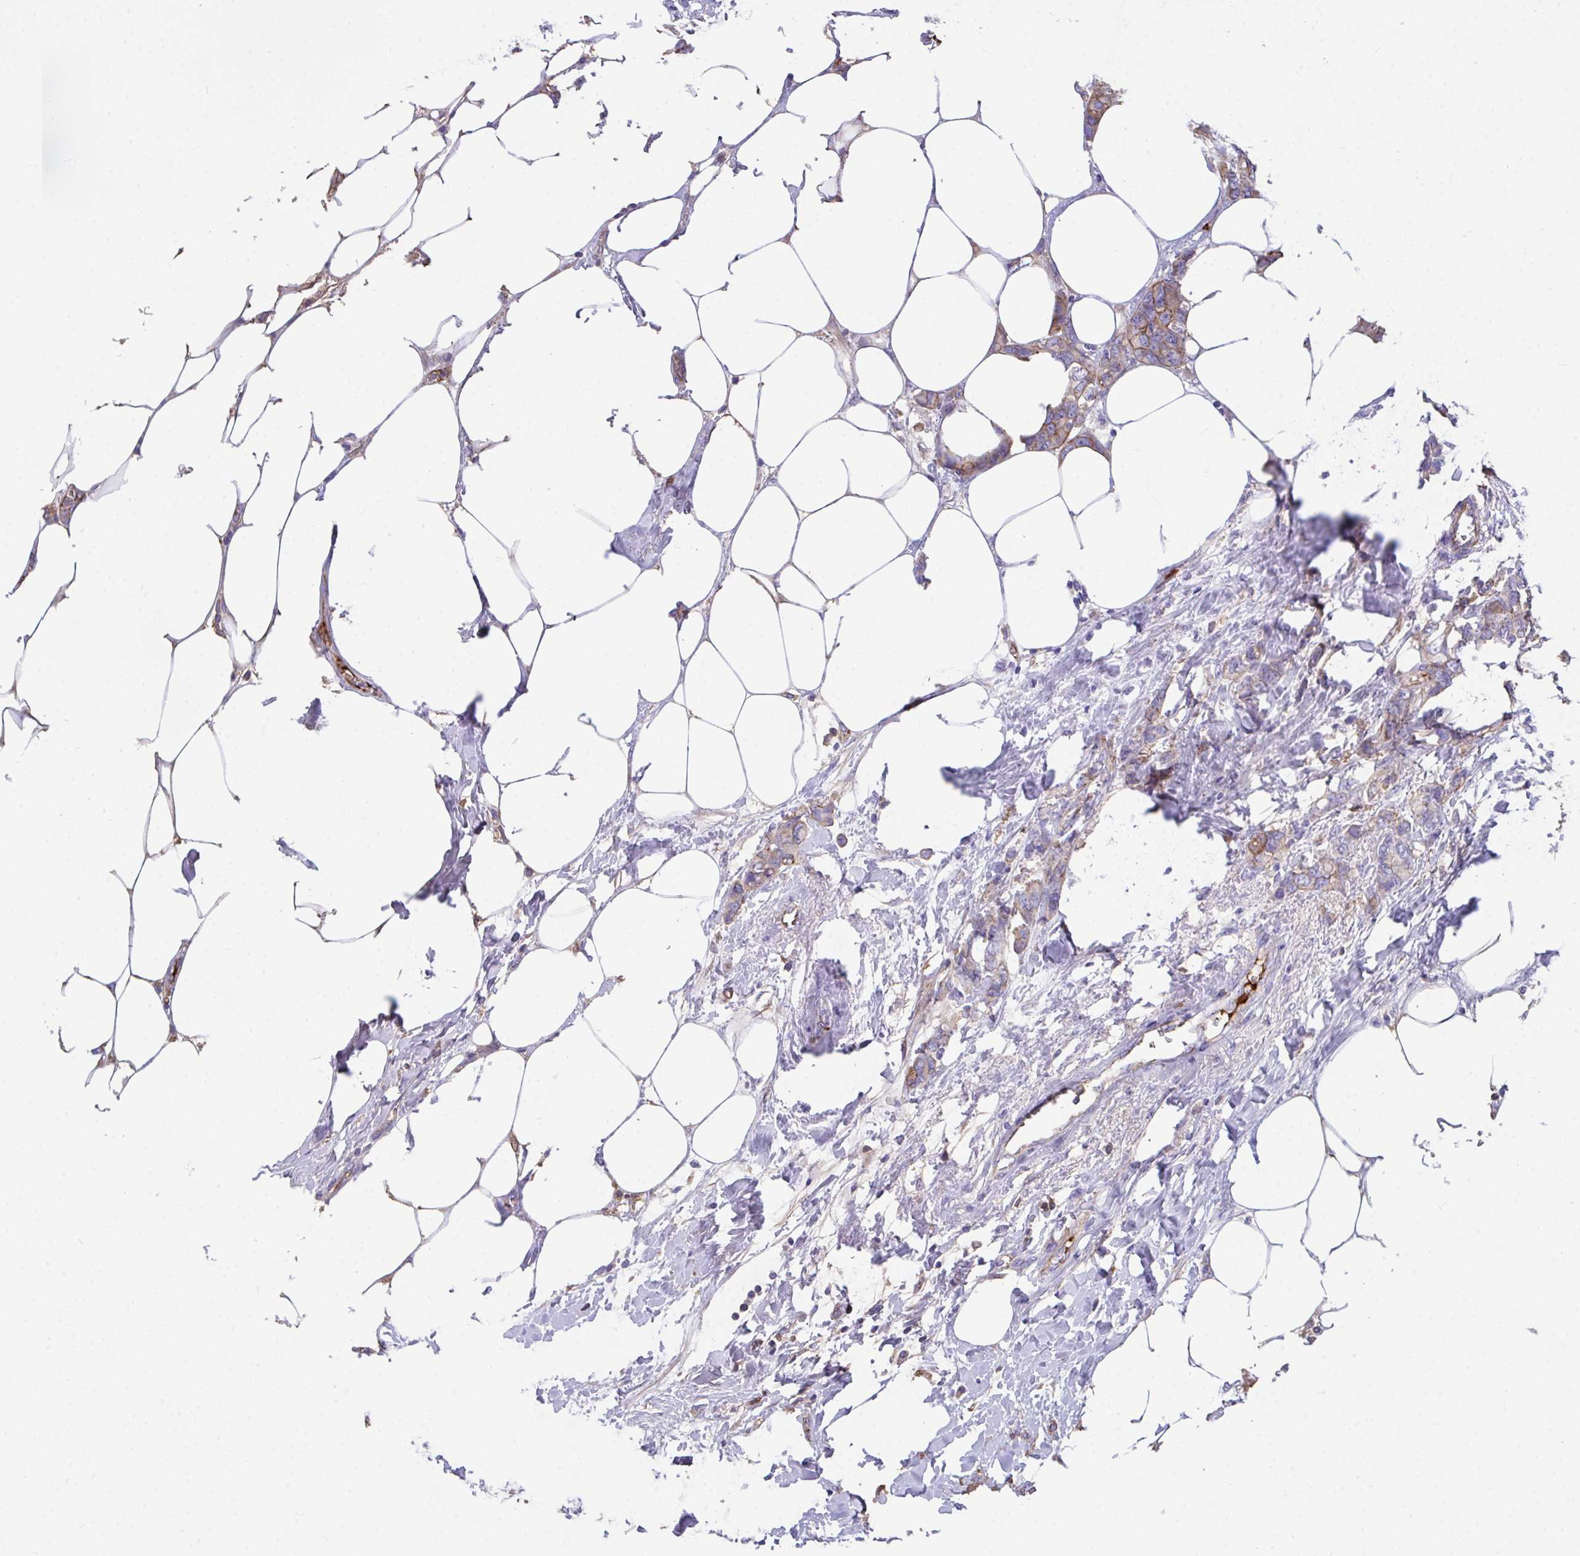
{"staining": {"intensity": "moderate", "quantity": "25%-75%", "location": "cytoplasmic/membranous"}, "tissue": "breast cancer", "cell_type": "Tumor cells", "image_type": "cancer", "snomed": [{"axis": "morphology", "description": "Lobular carcinoma"}, {"axis": "topography", "description": "Breast"}], "caption": "A photomicrograph showing moderate cytoplasmic/membranous positivity in about 25%-75% of tumor cells in breast cancer (lobular carcinoma), as visualized by brown immunohistochemical staining.", "gene": "ZNF813", "patient": {"sex": "female", "age": 91}}